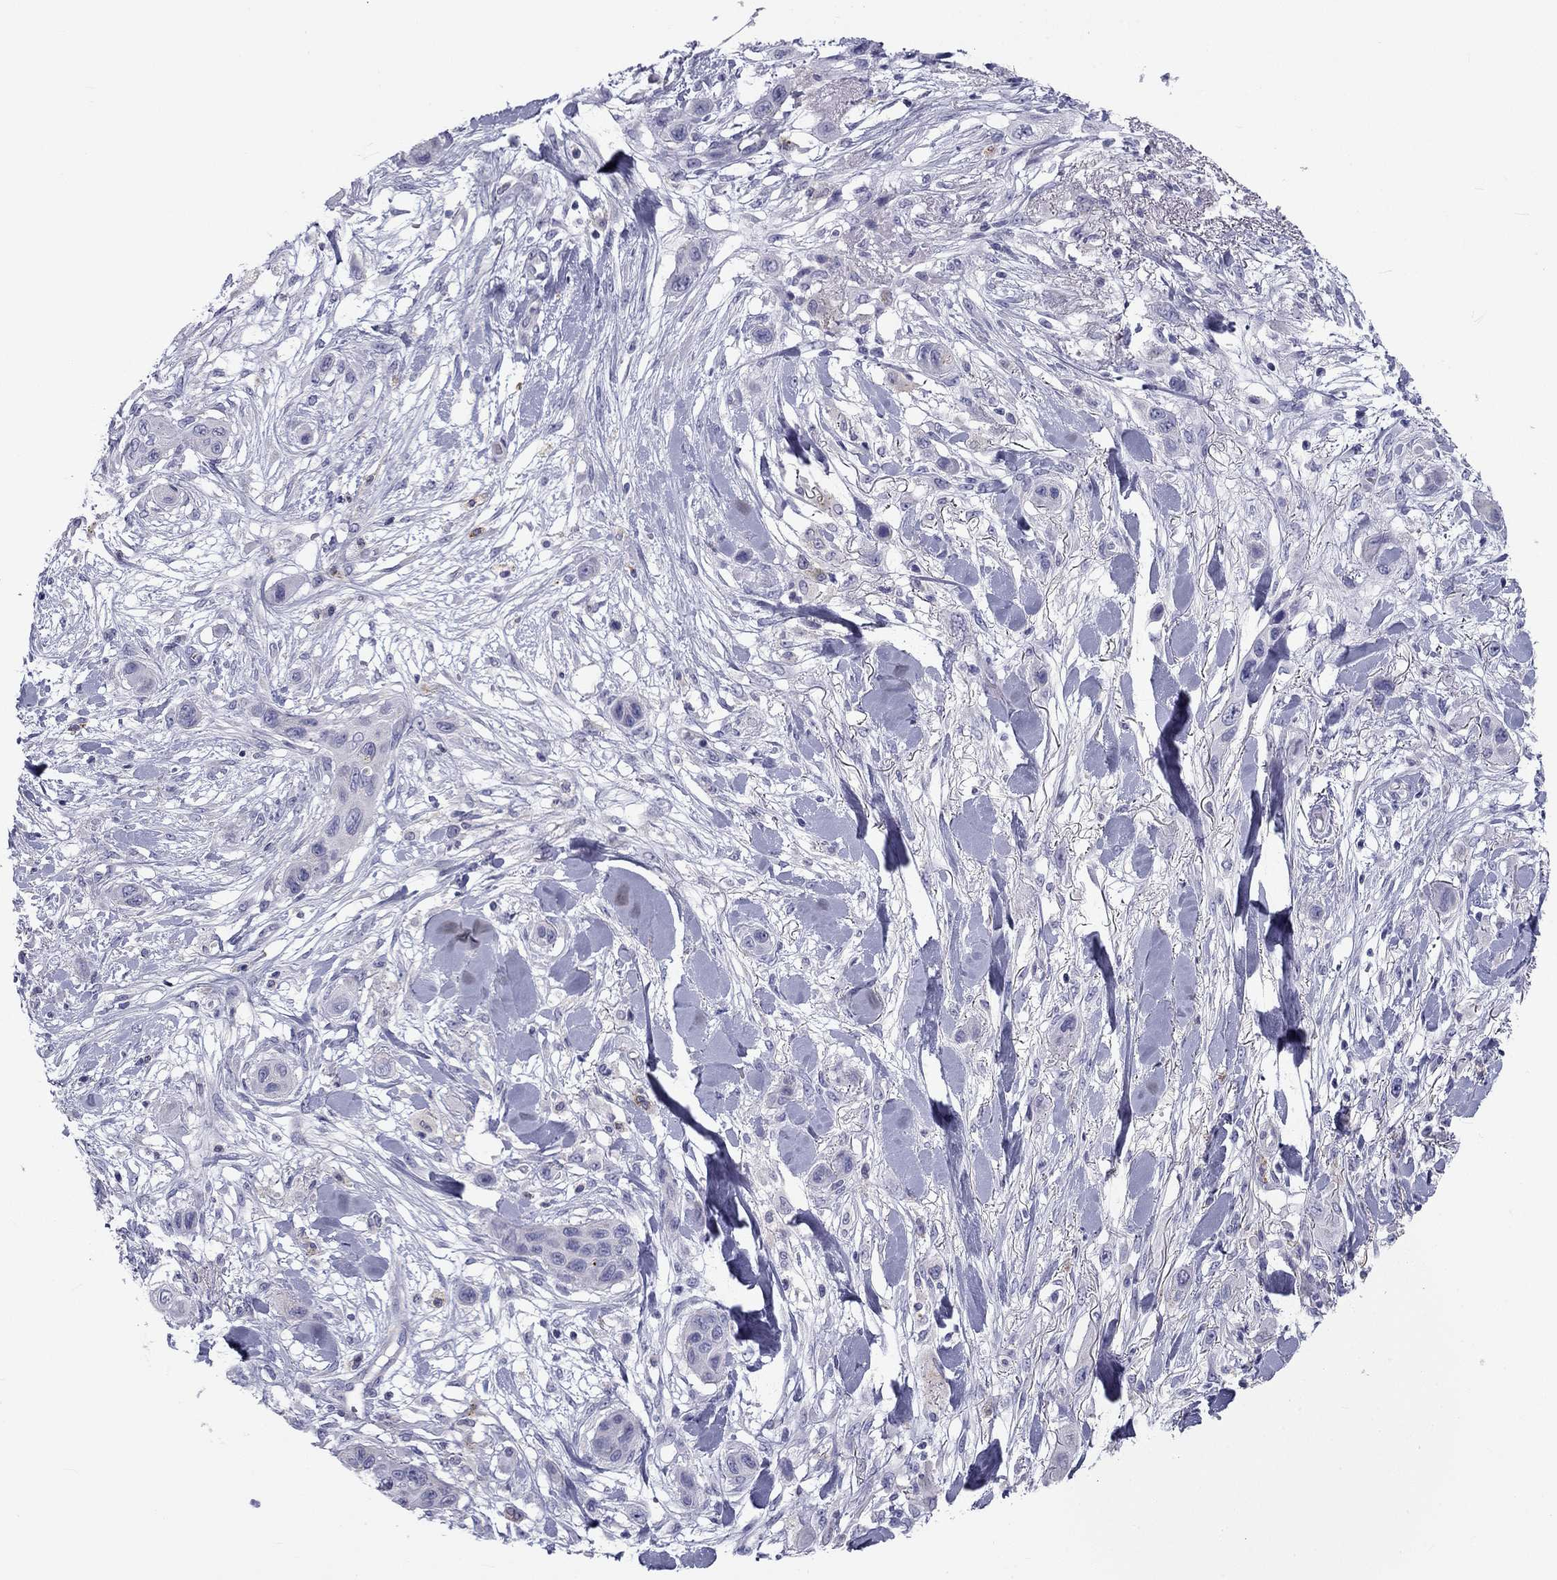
{"staining": {"intensity": "negative", "quantity": "none", "location": "none"}, "tissue": "skin cancer", "cell_type": "Tumor cells", "image_type": "cancer", "snomed": [{"axis": "morphology", "description": "Squamous cell carcinoma, NOS"}, {"axis": "topography", "description": "Skin"}], "caption": "The image exhibits no significant staining in tumor cells of skin cancer (squamous cell carcinoma).", "gene": "CLPSL2", "patient": {"sex": "male", "age": 79}}